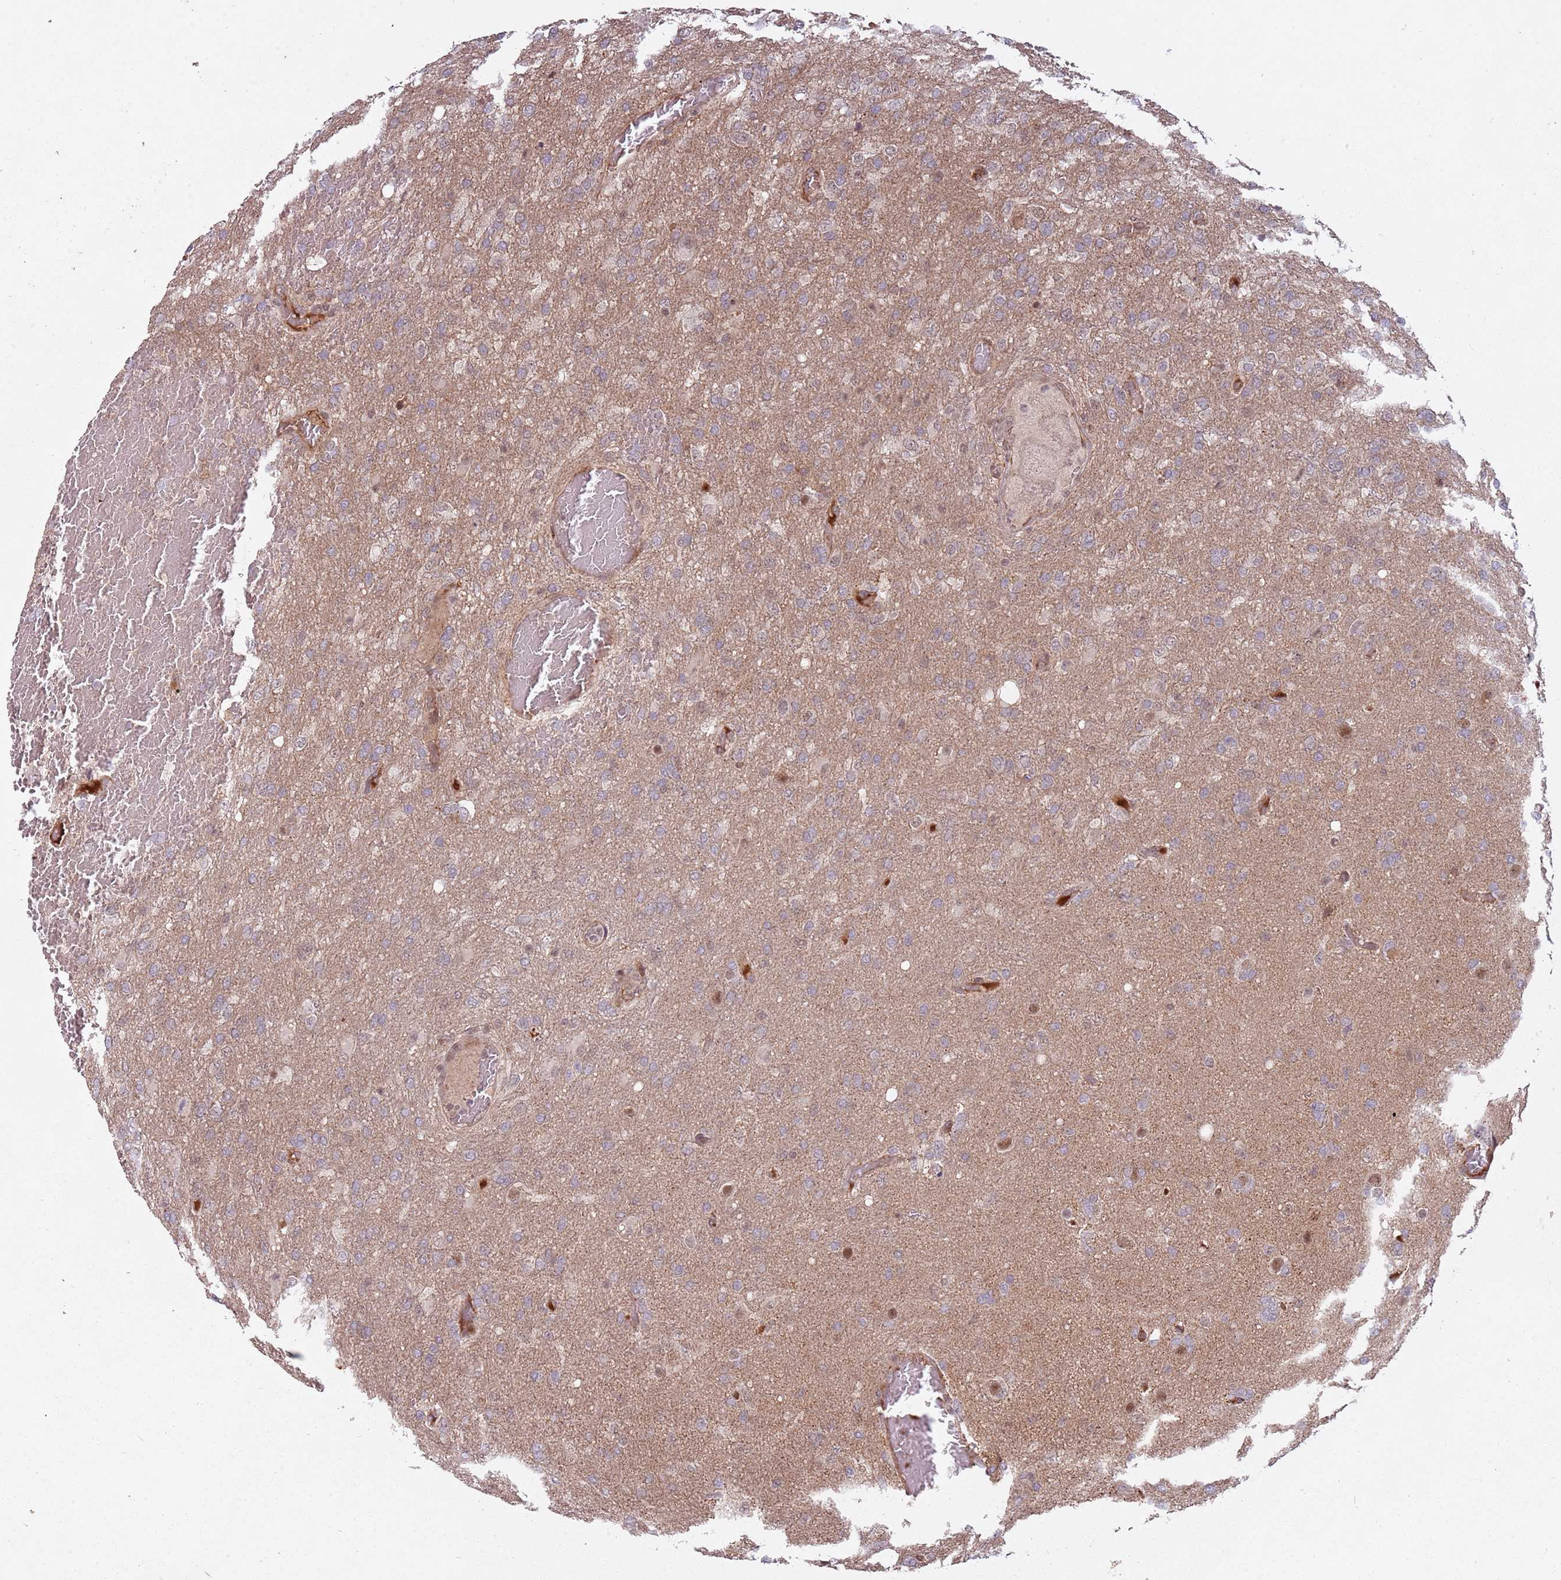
{"staining": {"intensity": "weak", "quantity": "<25%", "location": "cytoplasmic/membranous"}, "tissue": "glioma", "cell_type": "Tumor cells", "image_type": "cancer", "snomed": [{"axis": "morphology", "description": "Glioma, malignant, High grade"}, {"axis": "topography", "description": "Brain"}], "caption": "Malignant glioma (high-grade) was stained to show a protein in brown. There is no significant staining in tumor cells.", "gene": "SUDS3", "patient": {"sex": "female", "age": 74}}